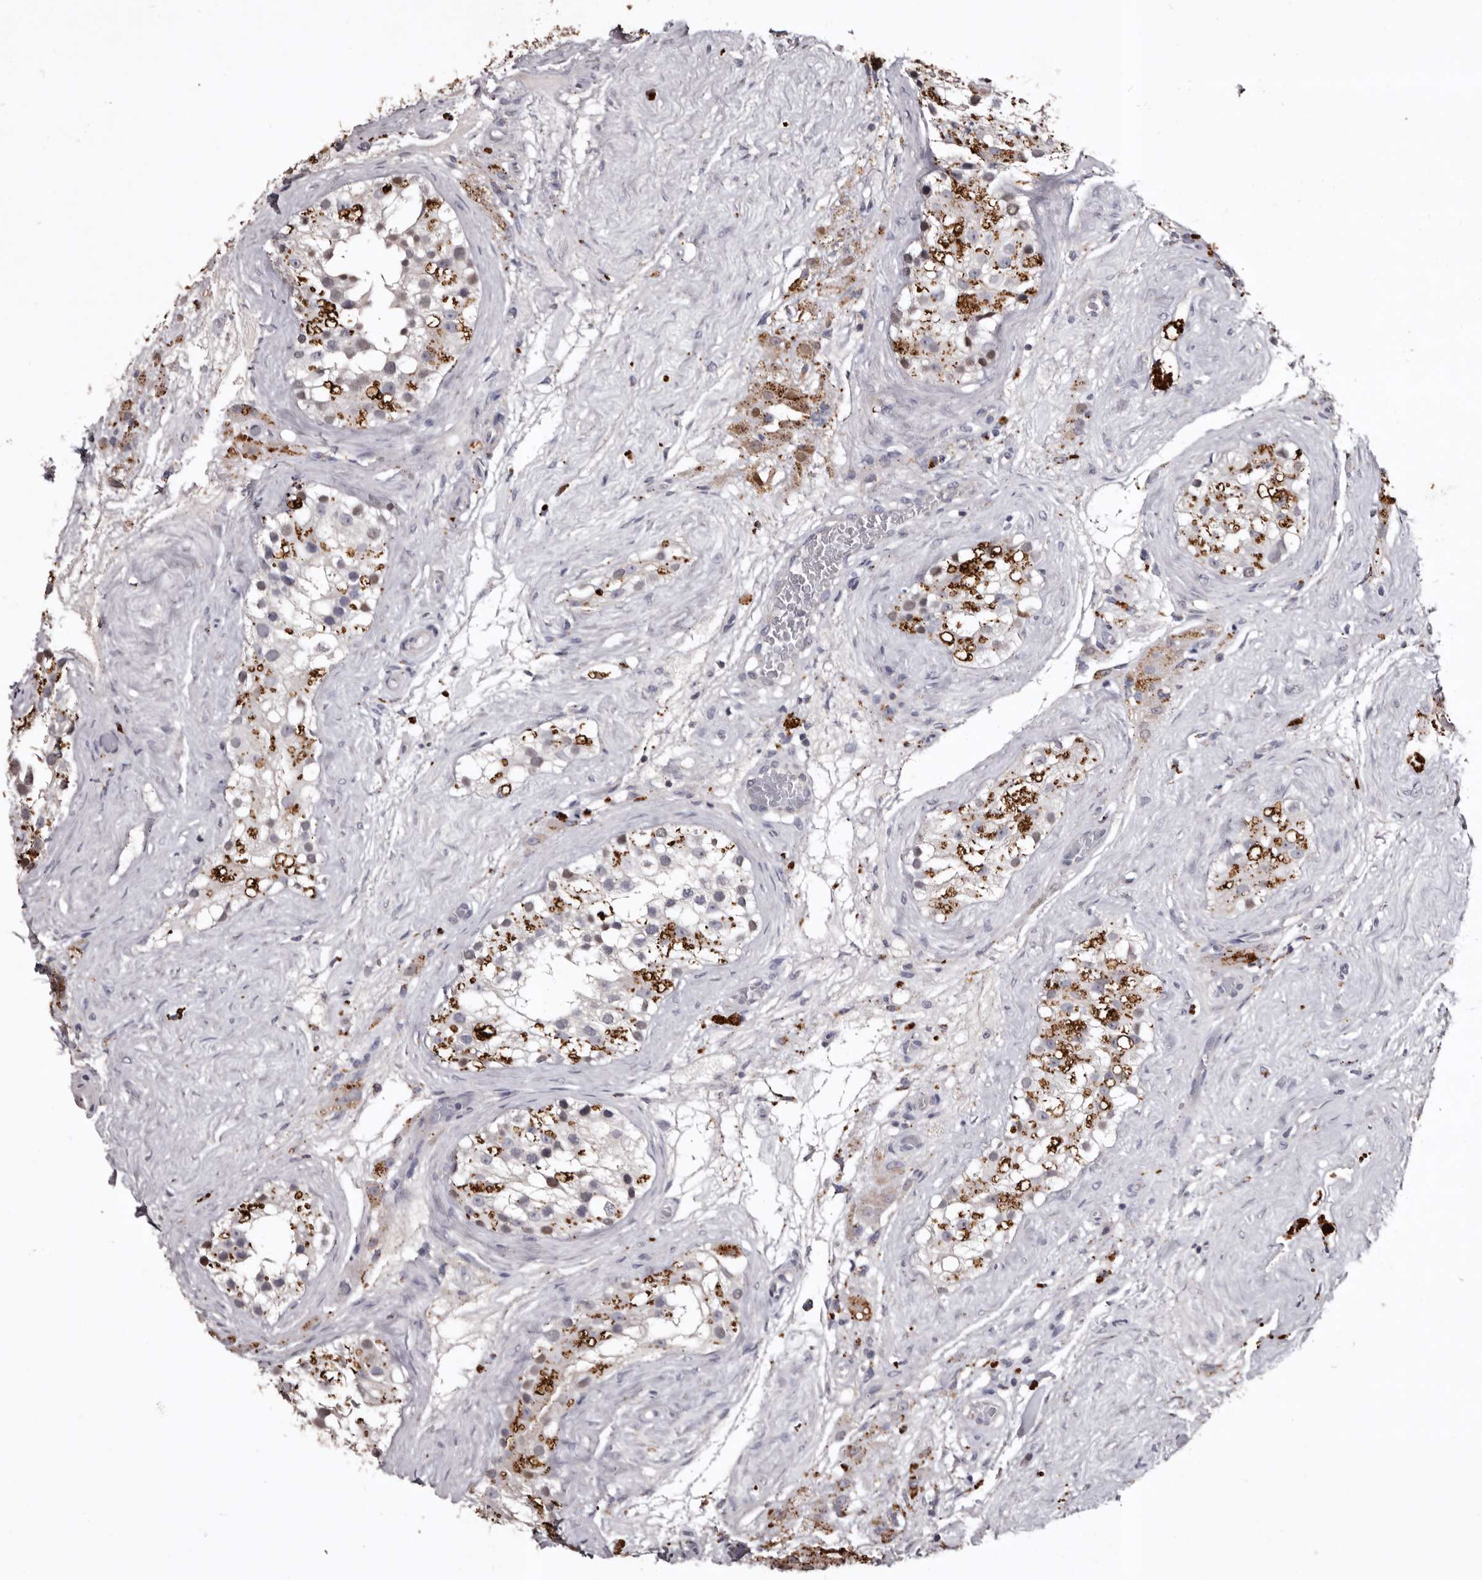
{"staining": {"intensity": "strong", "quantity": "<25%", "location": "cytoplasmic/membranous"}, "tissue": "testis", "cell_type": "Cells in seminiferous ducts", "image_type": "normal", "snomed": [{"axis": "morphology", "description": "Normal tissue, NOS"}, {"axis": "morphology", "description": "Seminoma, NOS"}, {"axis": "topography", "description": "Testis"}], "caption": "Immunohistochemical staining of benign human testis demonstrates medium levels of strong cytoplasmic/membranous staining in about <25% of cells in seminiferous ducts. The staining was performed using DAB, with brown indicating positive protein expression. Nuclei are stained blue with hematoxylin.", "gene": "SLC10A4", "patient": {"sex": "male", "age": 71}}